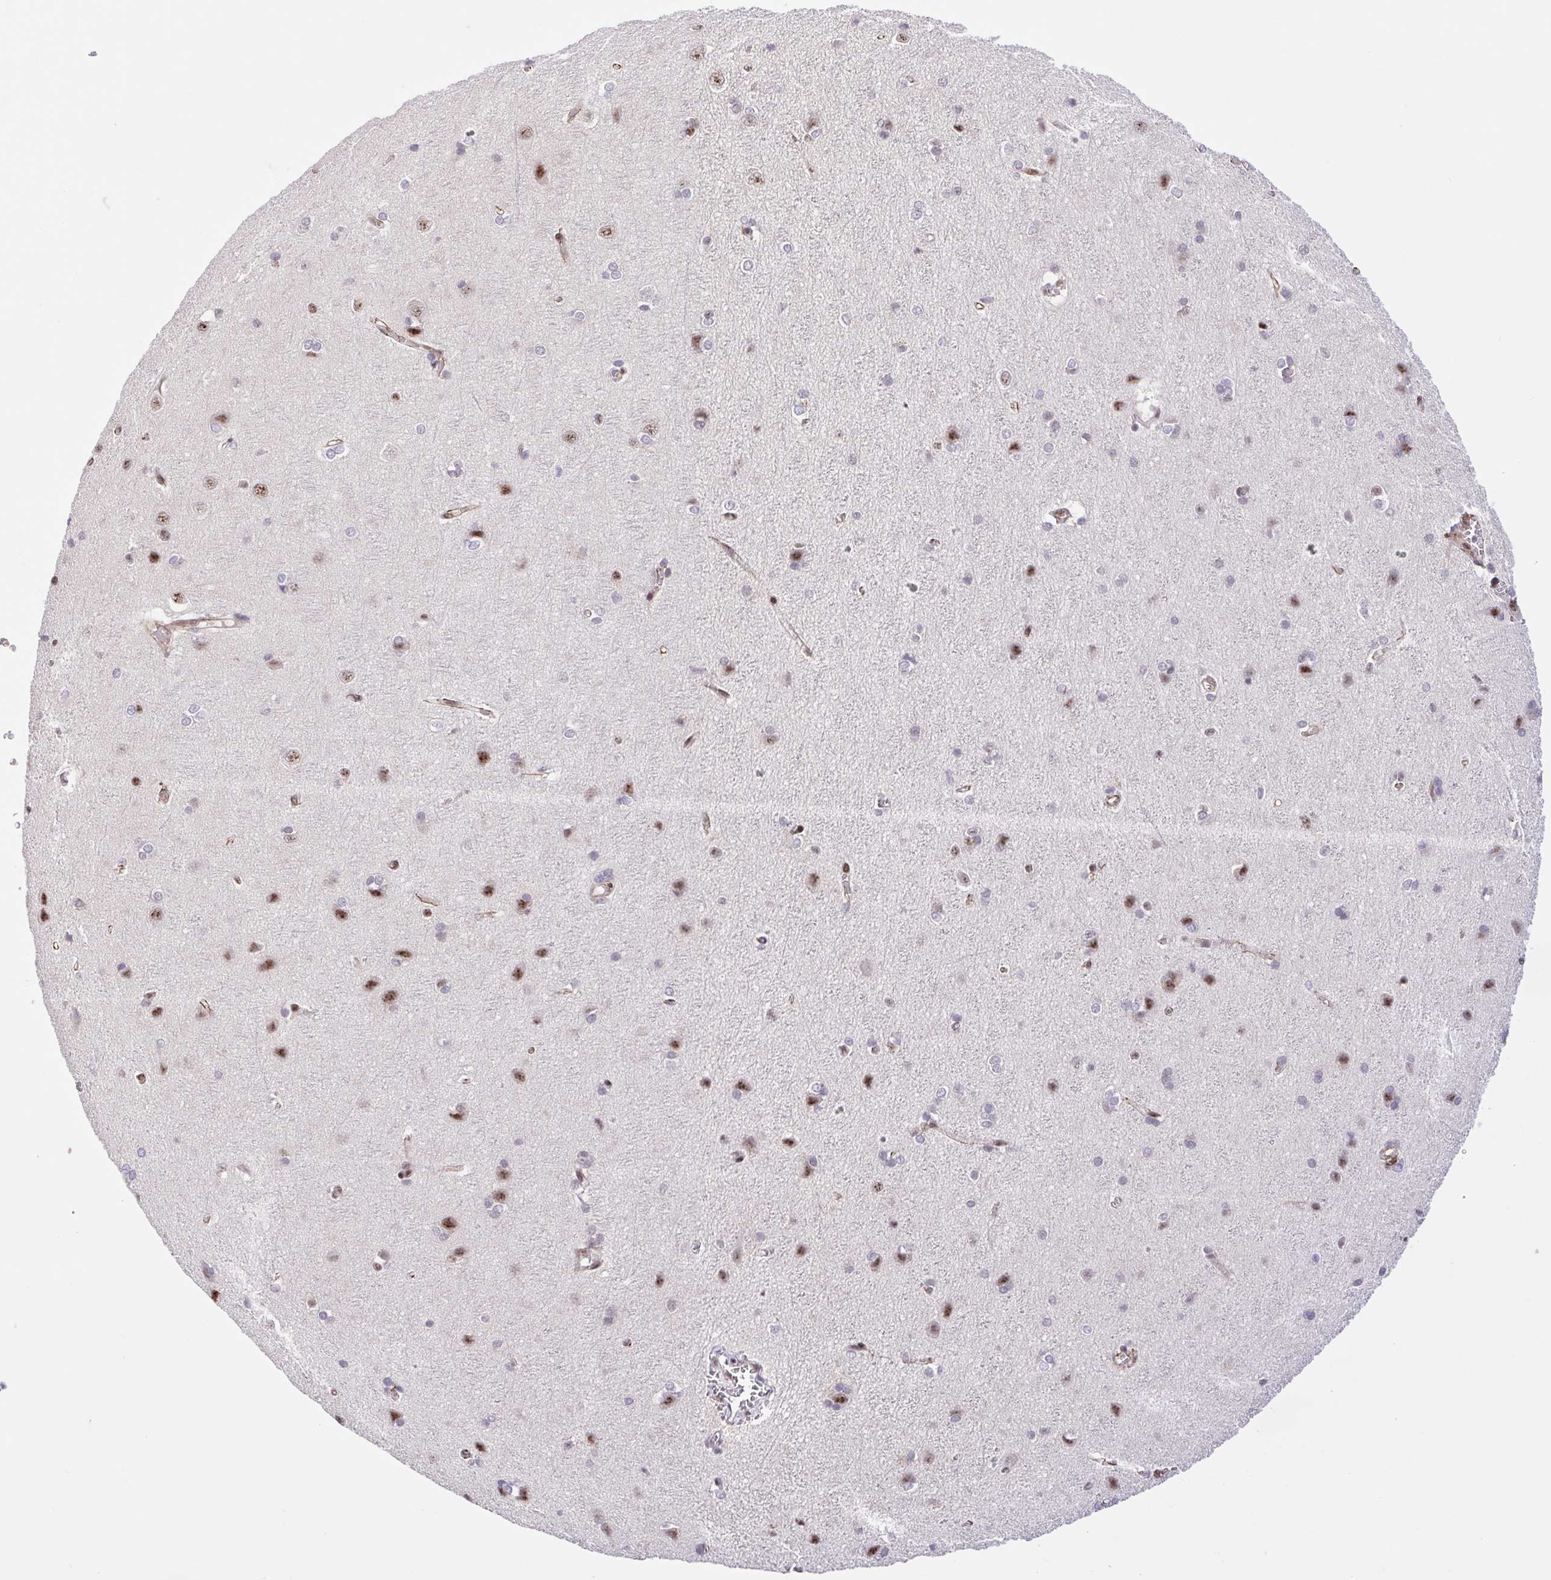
{"staining": {"intensity": "weak", "quantity": "25%-75%", "location": "nuclear"}, "tissue": "cerebral cortex", "cell_type": "Endothelial cells", "image_type": "normal", "snomed": [{"axis": "morphology", "description": "Normal tissue, NOS"}, {"axis": "topography", "description": "Cerebral cortex"}], "caption": "Normal cerebral cortex shows weak nuclear expression in about 25%-75% of endothelial cells, visualized by immunohistochemistry. (DAB IHC, brown staining for protein, blue staining for nuclei).", "gene": "ERG", "patient": {"sex": "male", "age": 37}}